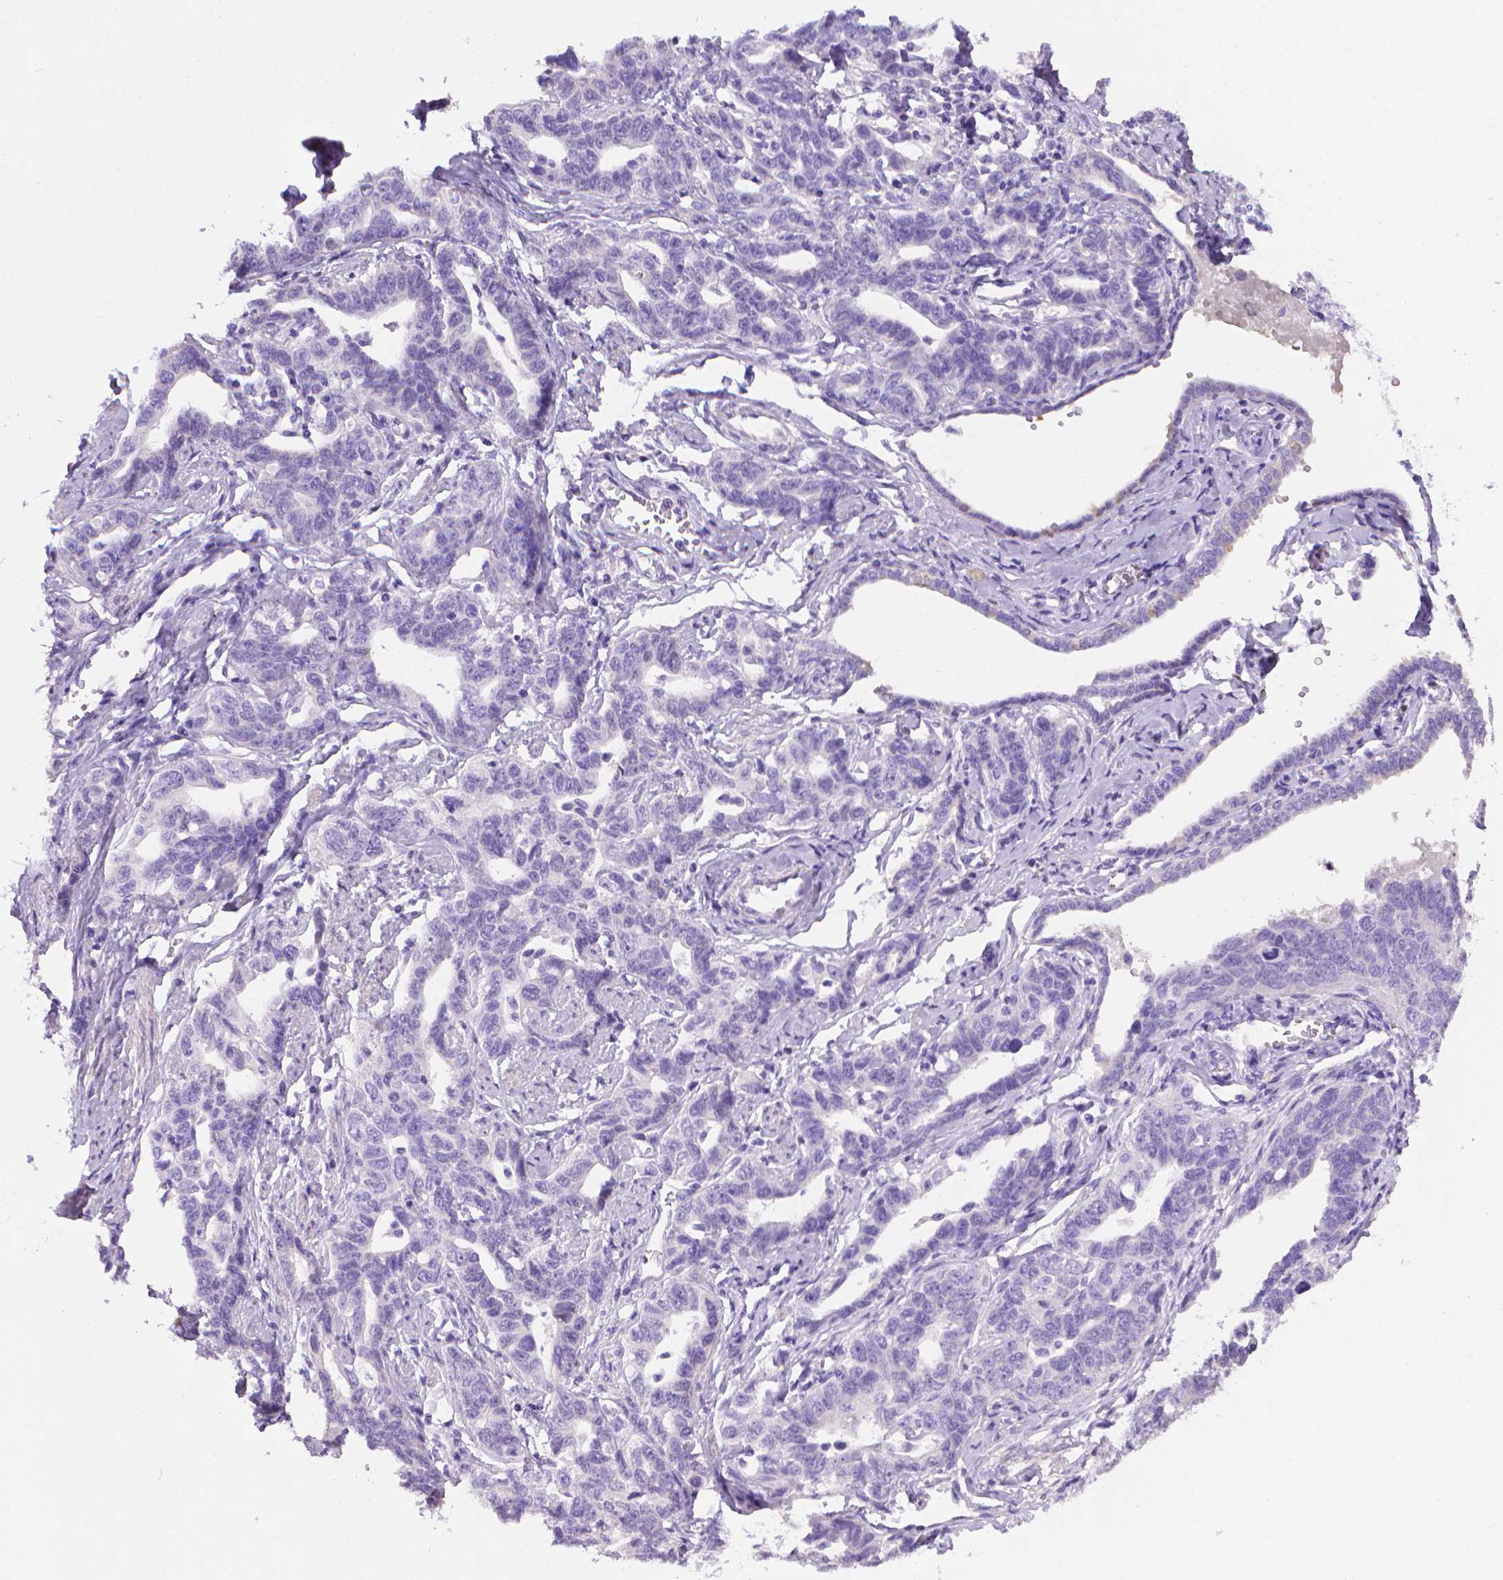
{"staining": {"intensity": "negative", "quantity": "none", "location": "none"}, "tissue": "ovarian cancer", "cell_type": "Tumor cells", "image_type": "cancer", "snomed": [{"axis": "morphology", "description": "Cystadenocarcinoma, serous, NOS"}, {"axis": "topography", "description": "Ovary"}], "caption": "This is an immunohistochemistry image of human serous cystadenocarcinoma (ovarian). There is no staining in tumor cells.", "gene": "PNMA2", "patient": {"sex": "female", "age": 69}}